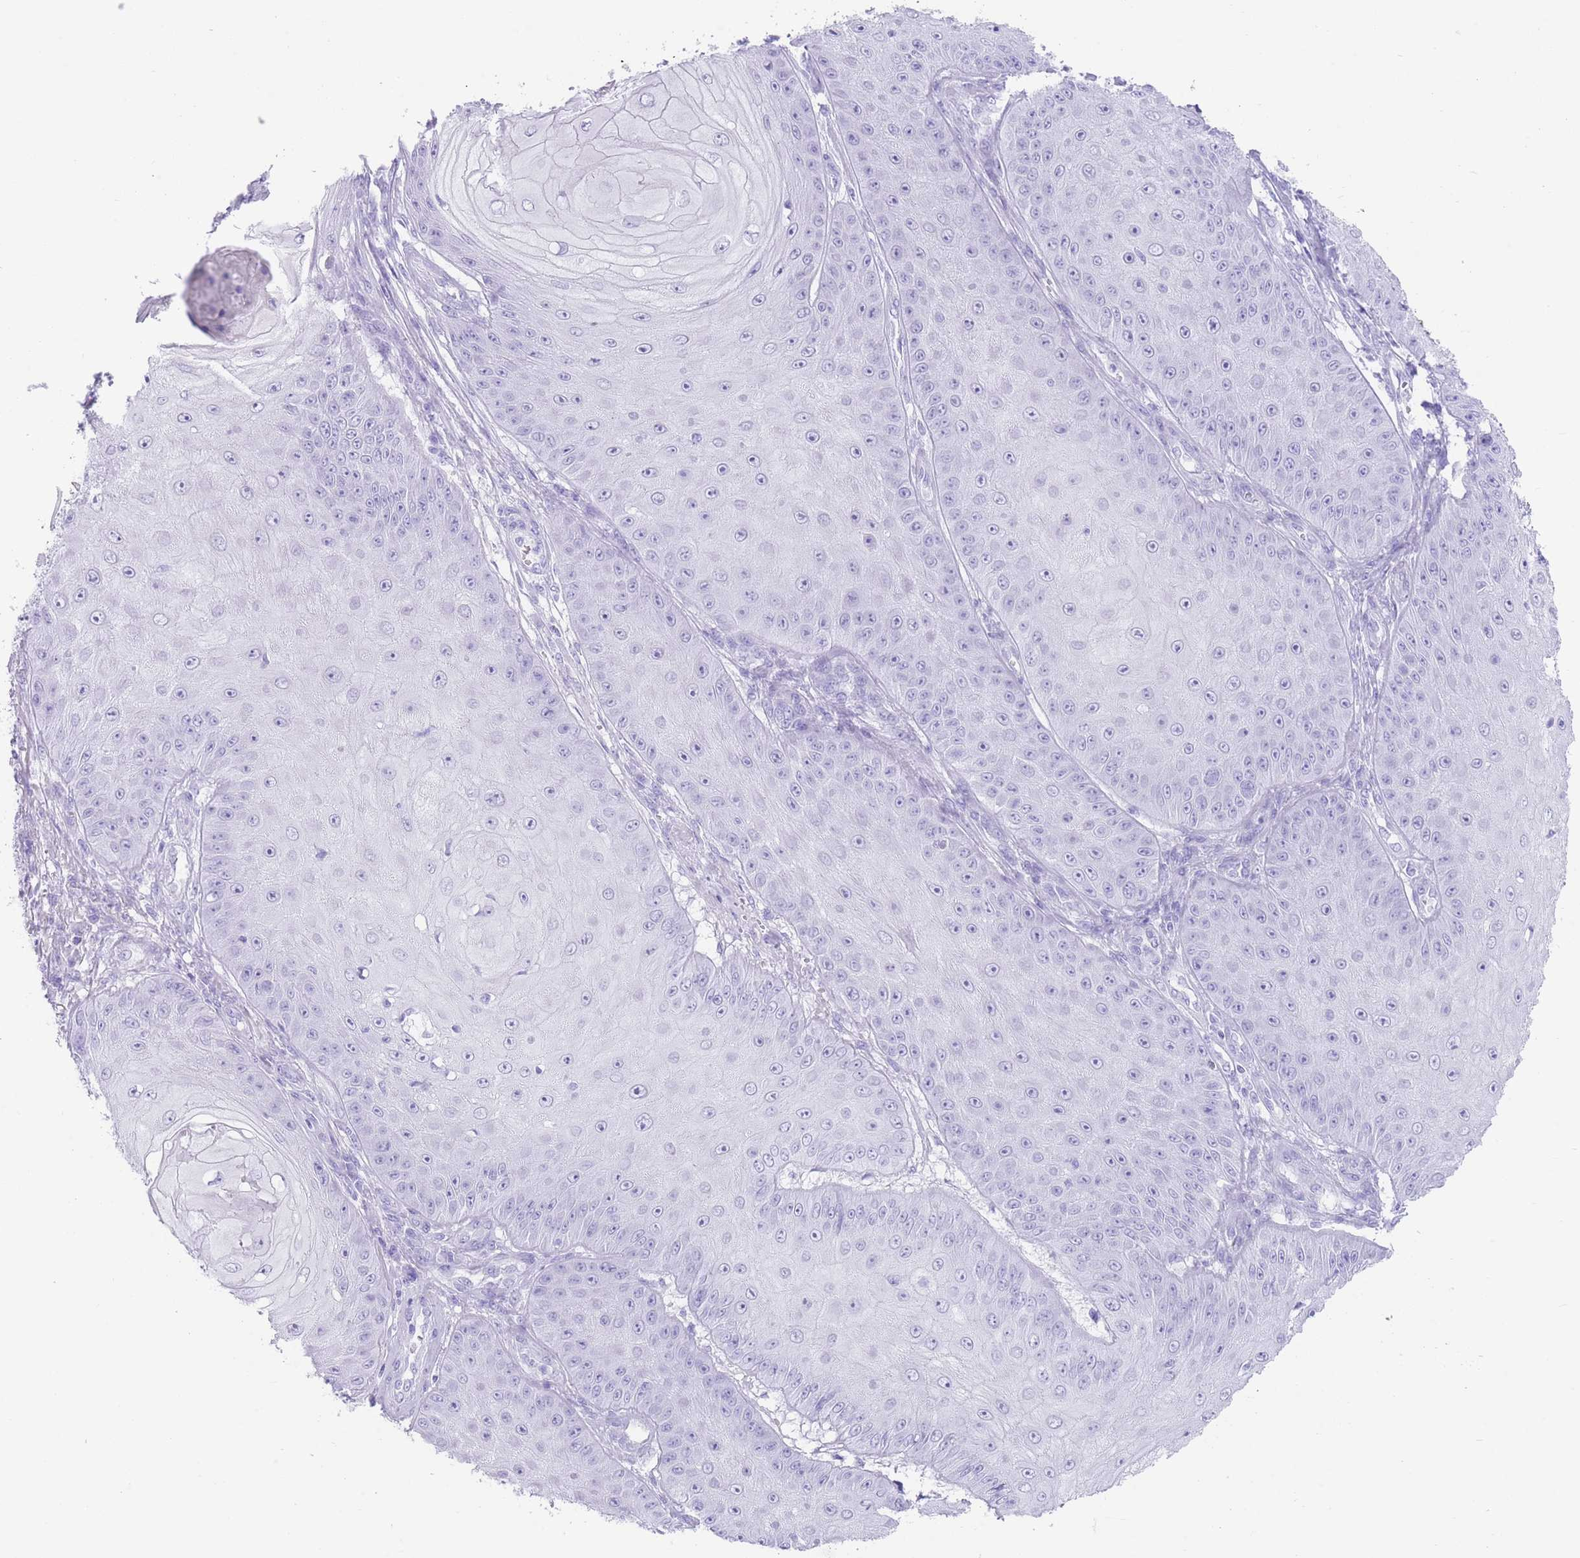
{"staining": {"intensity": "negative", "quantity": "none", "location": "none"}, "tissue": "skin cancer", "cell_type": "Tumor cells", "image_type": "cancer", "snomed": [{"axis": "morphology", "description": "Squamous cell carcinoma, NOS"}, {"axis": "topography", "description": "Skin"}], "caption": "This is an IHC photomicrograph of human squamous cell carcinoma (skin). There is no staining in tumor cells.", "gene": "ELOA2", "patient": {"sex": "male", "age": 70}}